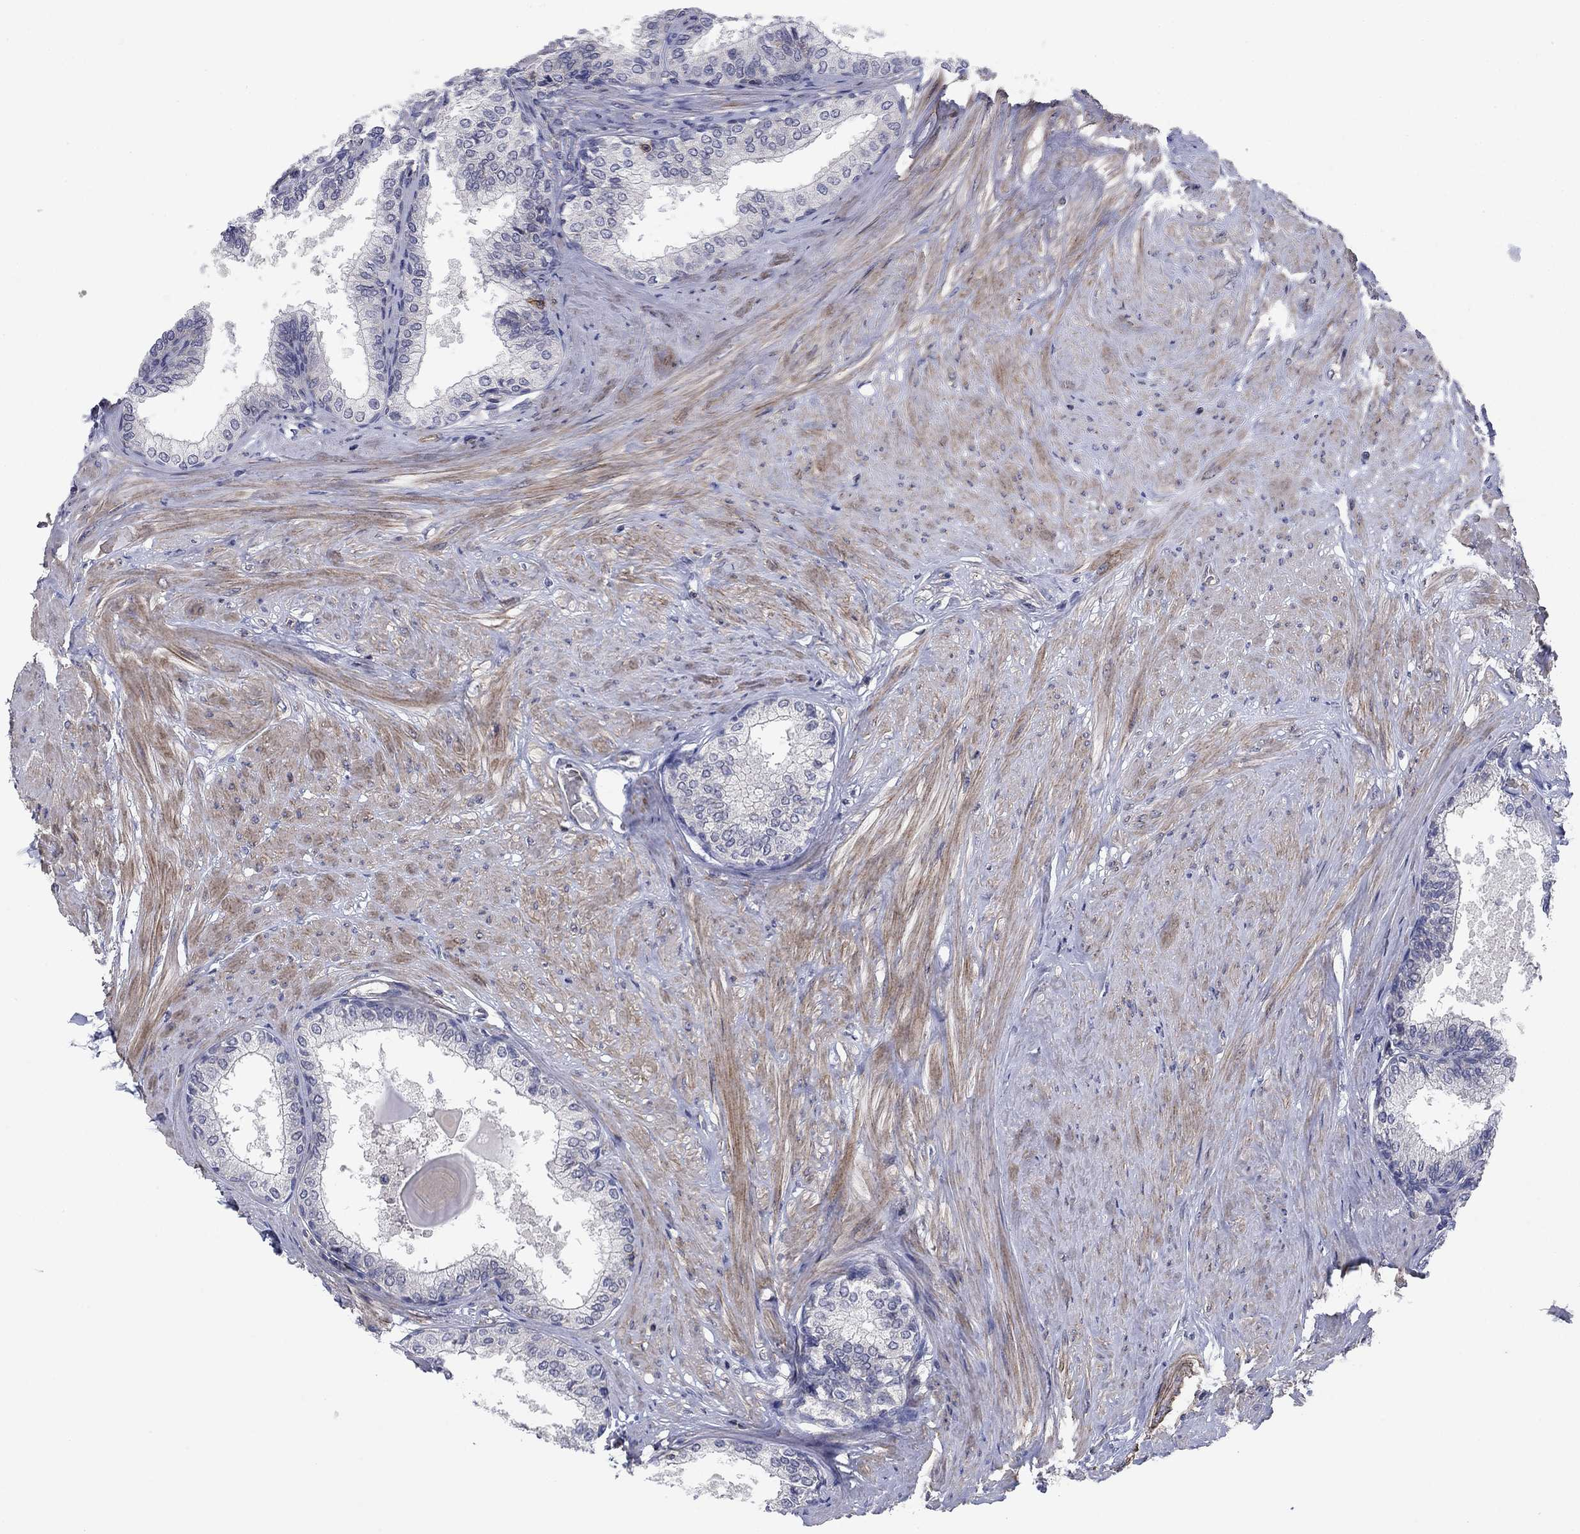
{"staining": {"intensity": "negative", "quantity": "none", "location": "none"}, "tissue": "prostate", "cell_type": "Glandular cells", "image_type": "normal", "snomed": [{"axis": "morphology", "description": "Normal tissue, NOS"}, {"axis": "topography", "description": "Prostate"}], "caption": "This is an immunohistochemistry histopathology image of unremarkable prostate. There is no staining in glandular cells.", "gene": "PSD4", "patient": {"sex": "male", "age": 63}}